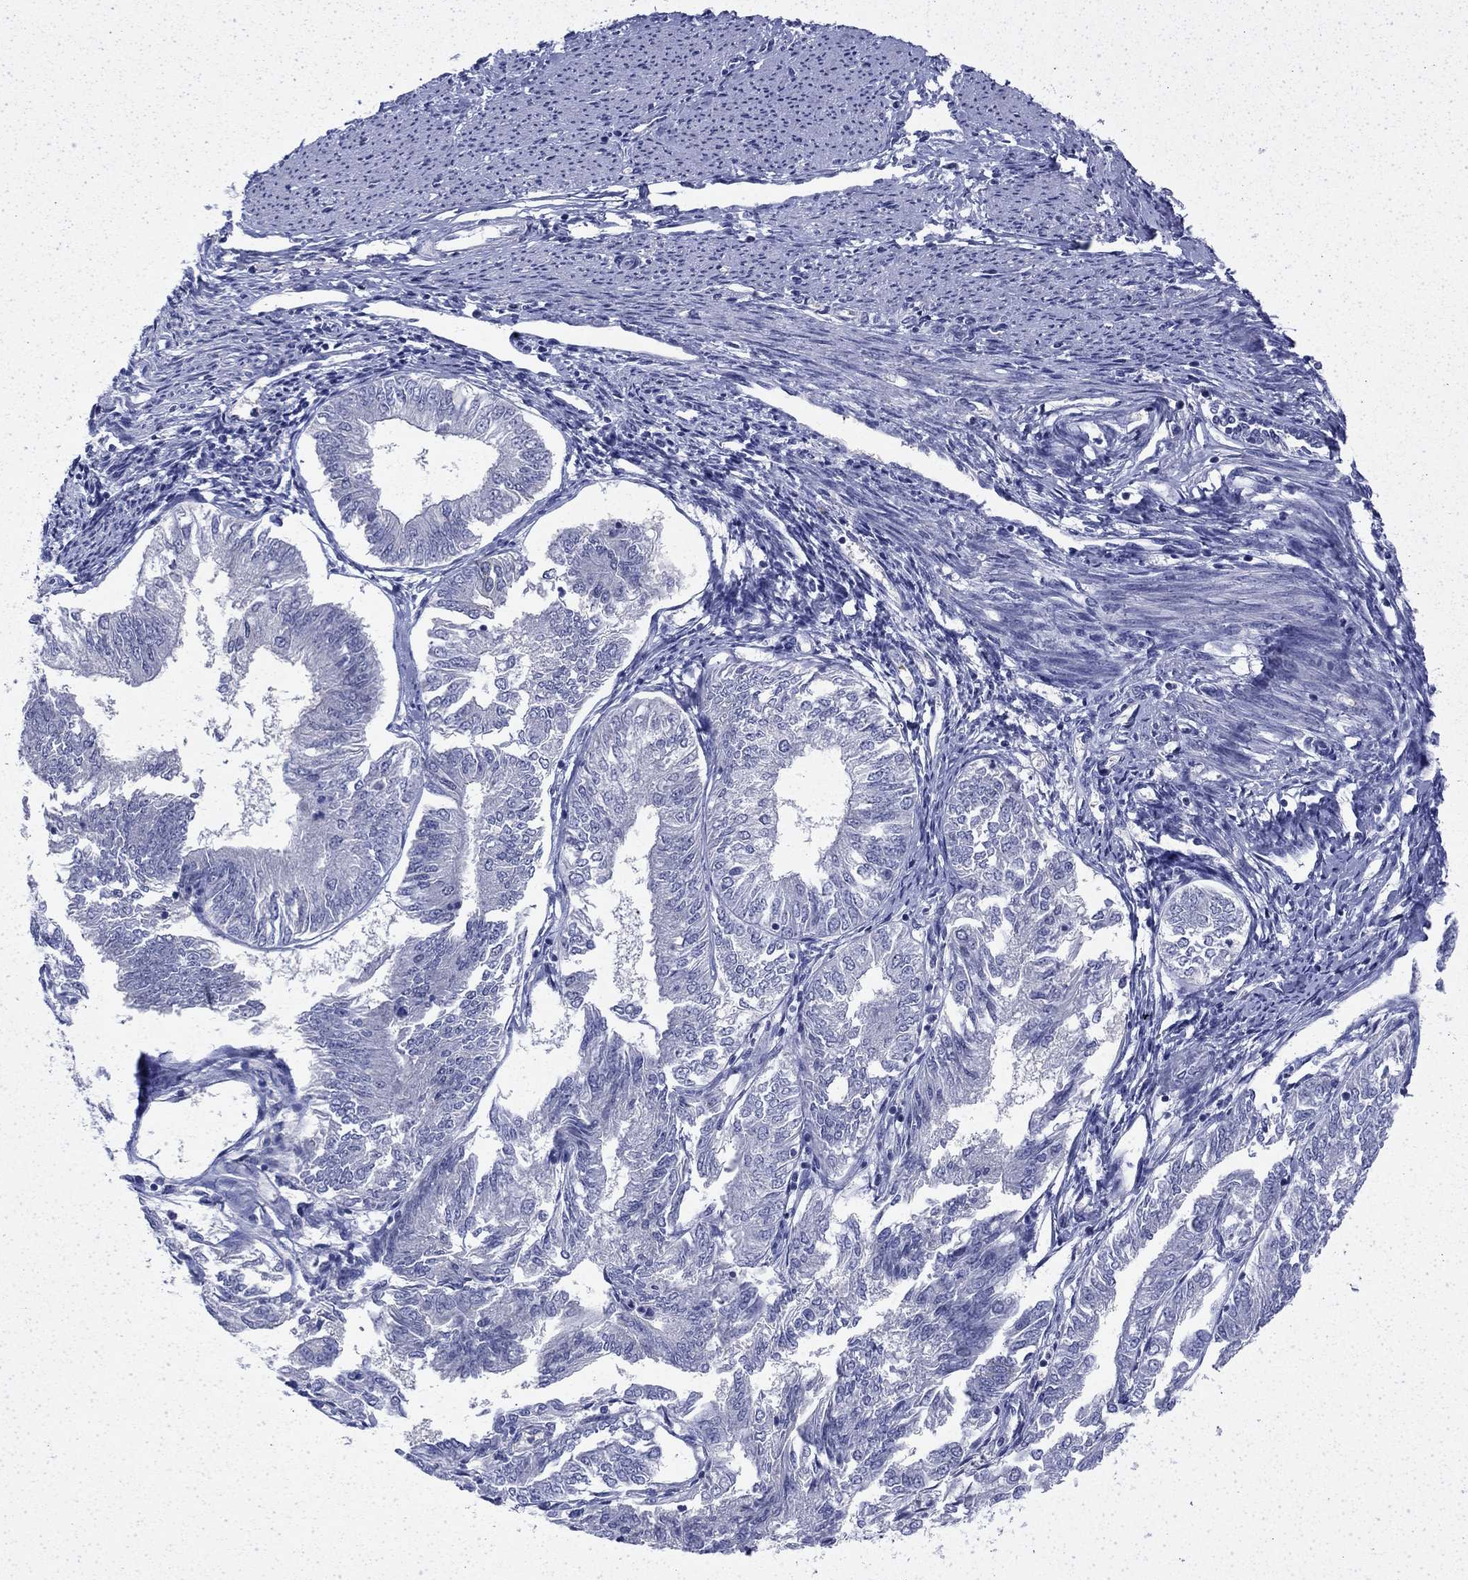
{"staining": {"intensity": "negative", "quantity": "none", "location": "none"}, "tissue": "endometrial cancer", "cell_type": "Tumor cells", "image_type": "cancer", "snomed": [{"axis": "morphology", "description": "Adenocarcinoma, NOS"}, {"axis": "topography", "description": "Endometrium"}], "caption": "A photomicrograph of human endometrial cancer (adenocarcinoma) is negative for staining in tumor cells.", "gene": "ENPP6", "patient": {"sex": "female", "age": 58}}